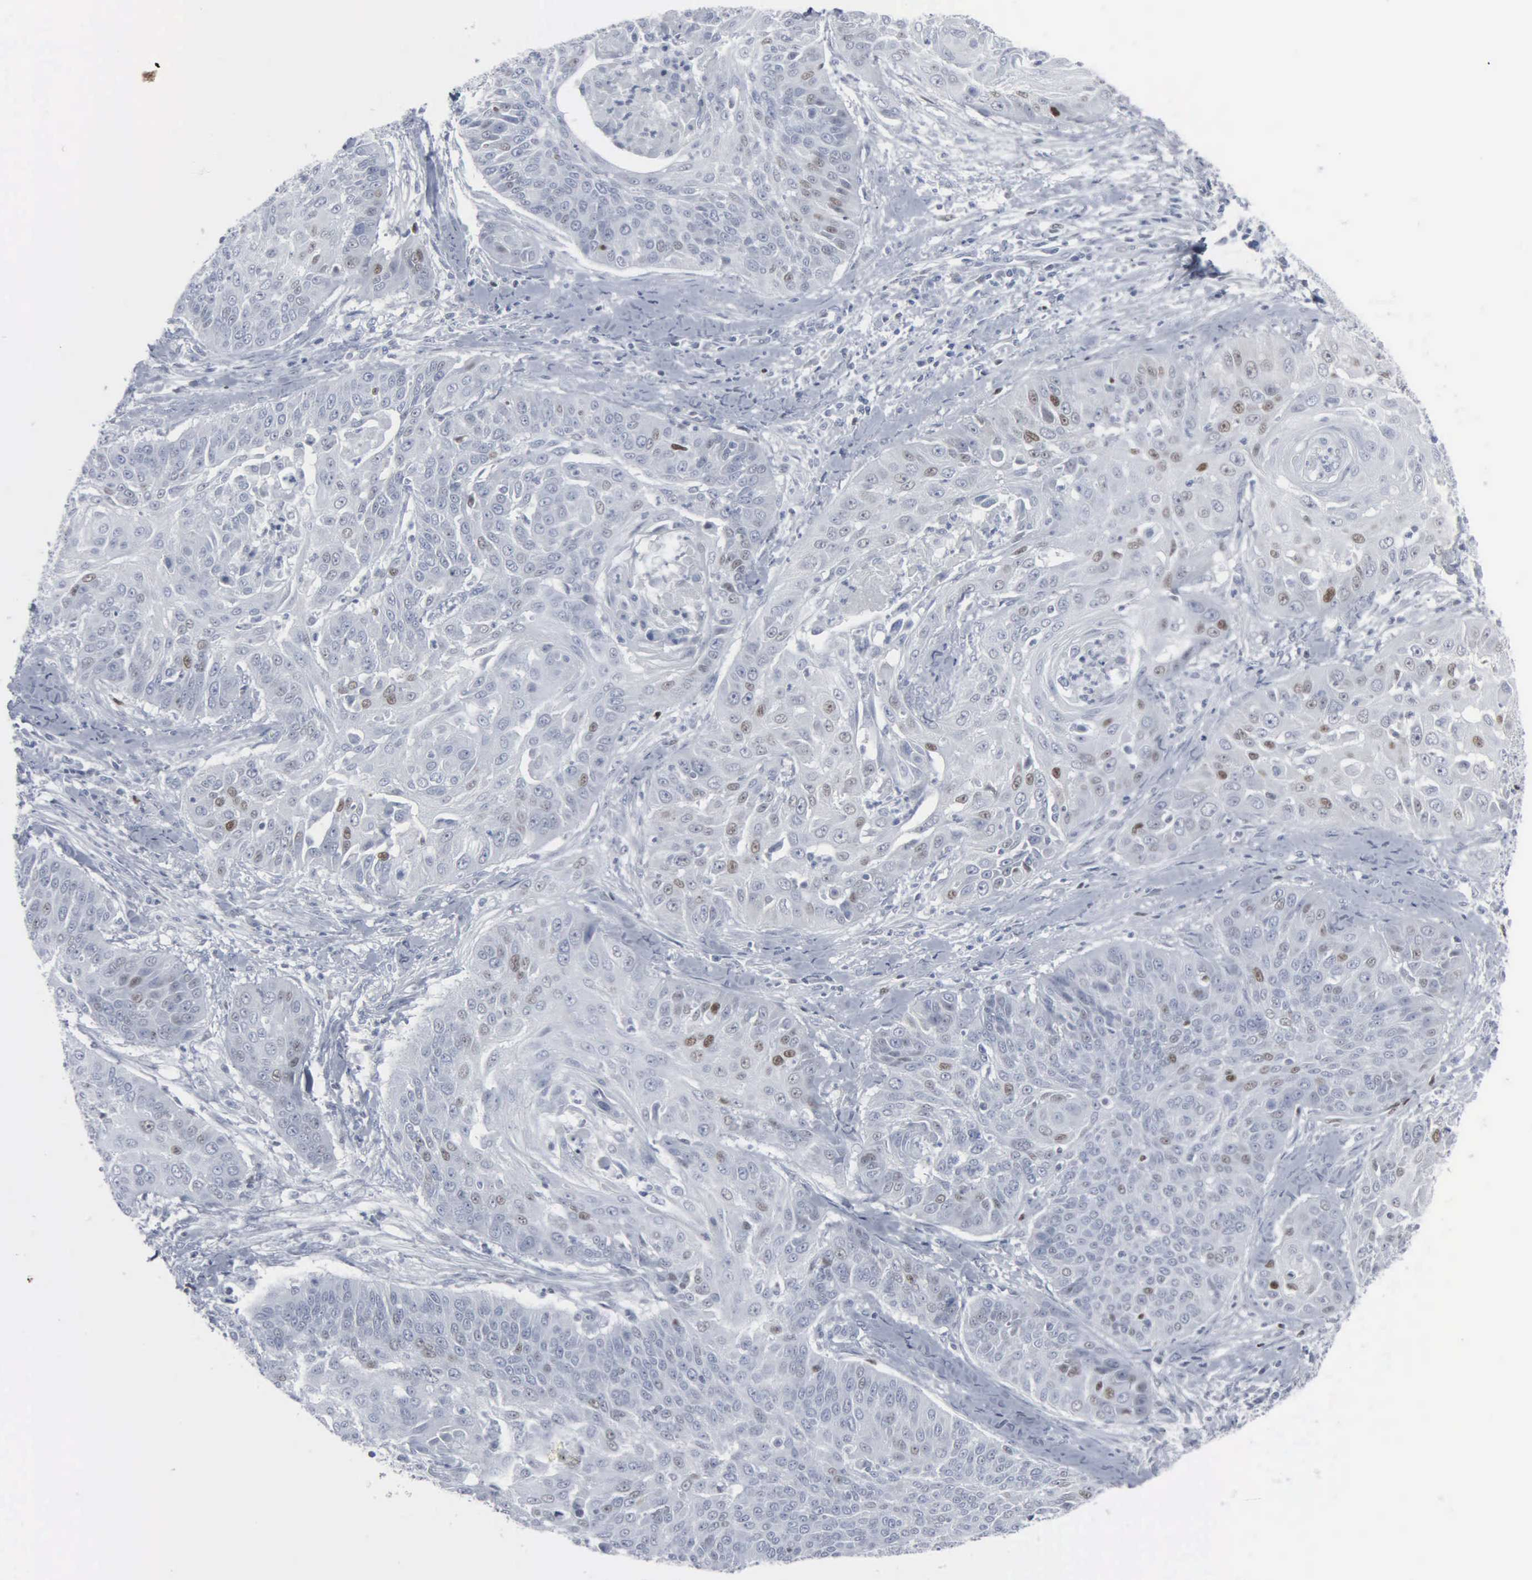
{"staining": {"intensity": "weak", "quantity": "<25%", "location": "nuclear"}, "tissue": "cervical cancer", "cell_type": "Tumor cells", "image_type": "cancer", "snomed": [{"axis": "morphology", "description": "Squamous cell carcinoma, NOS"}, {"axis": "topography", "description": "Cervix"}], "caption": "Photomicrograph shows no significant protein positivity in tumor cells of cervical squamous cell carcinoma. (DAB immunohistochemistry (IHC) visualized using brightfield microscopy, high magnification).", "gene": "CCND3", "patient": {"sex": "female", "age": 64}}